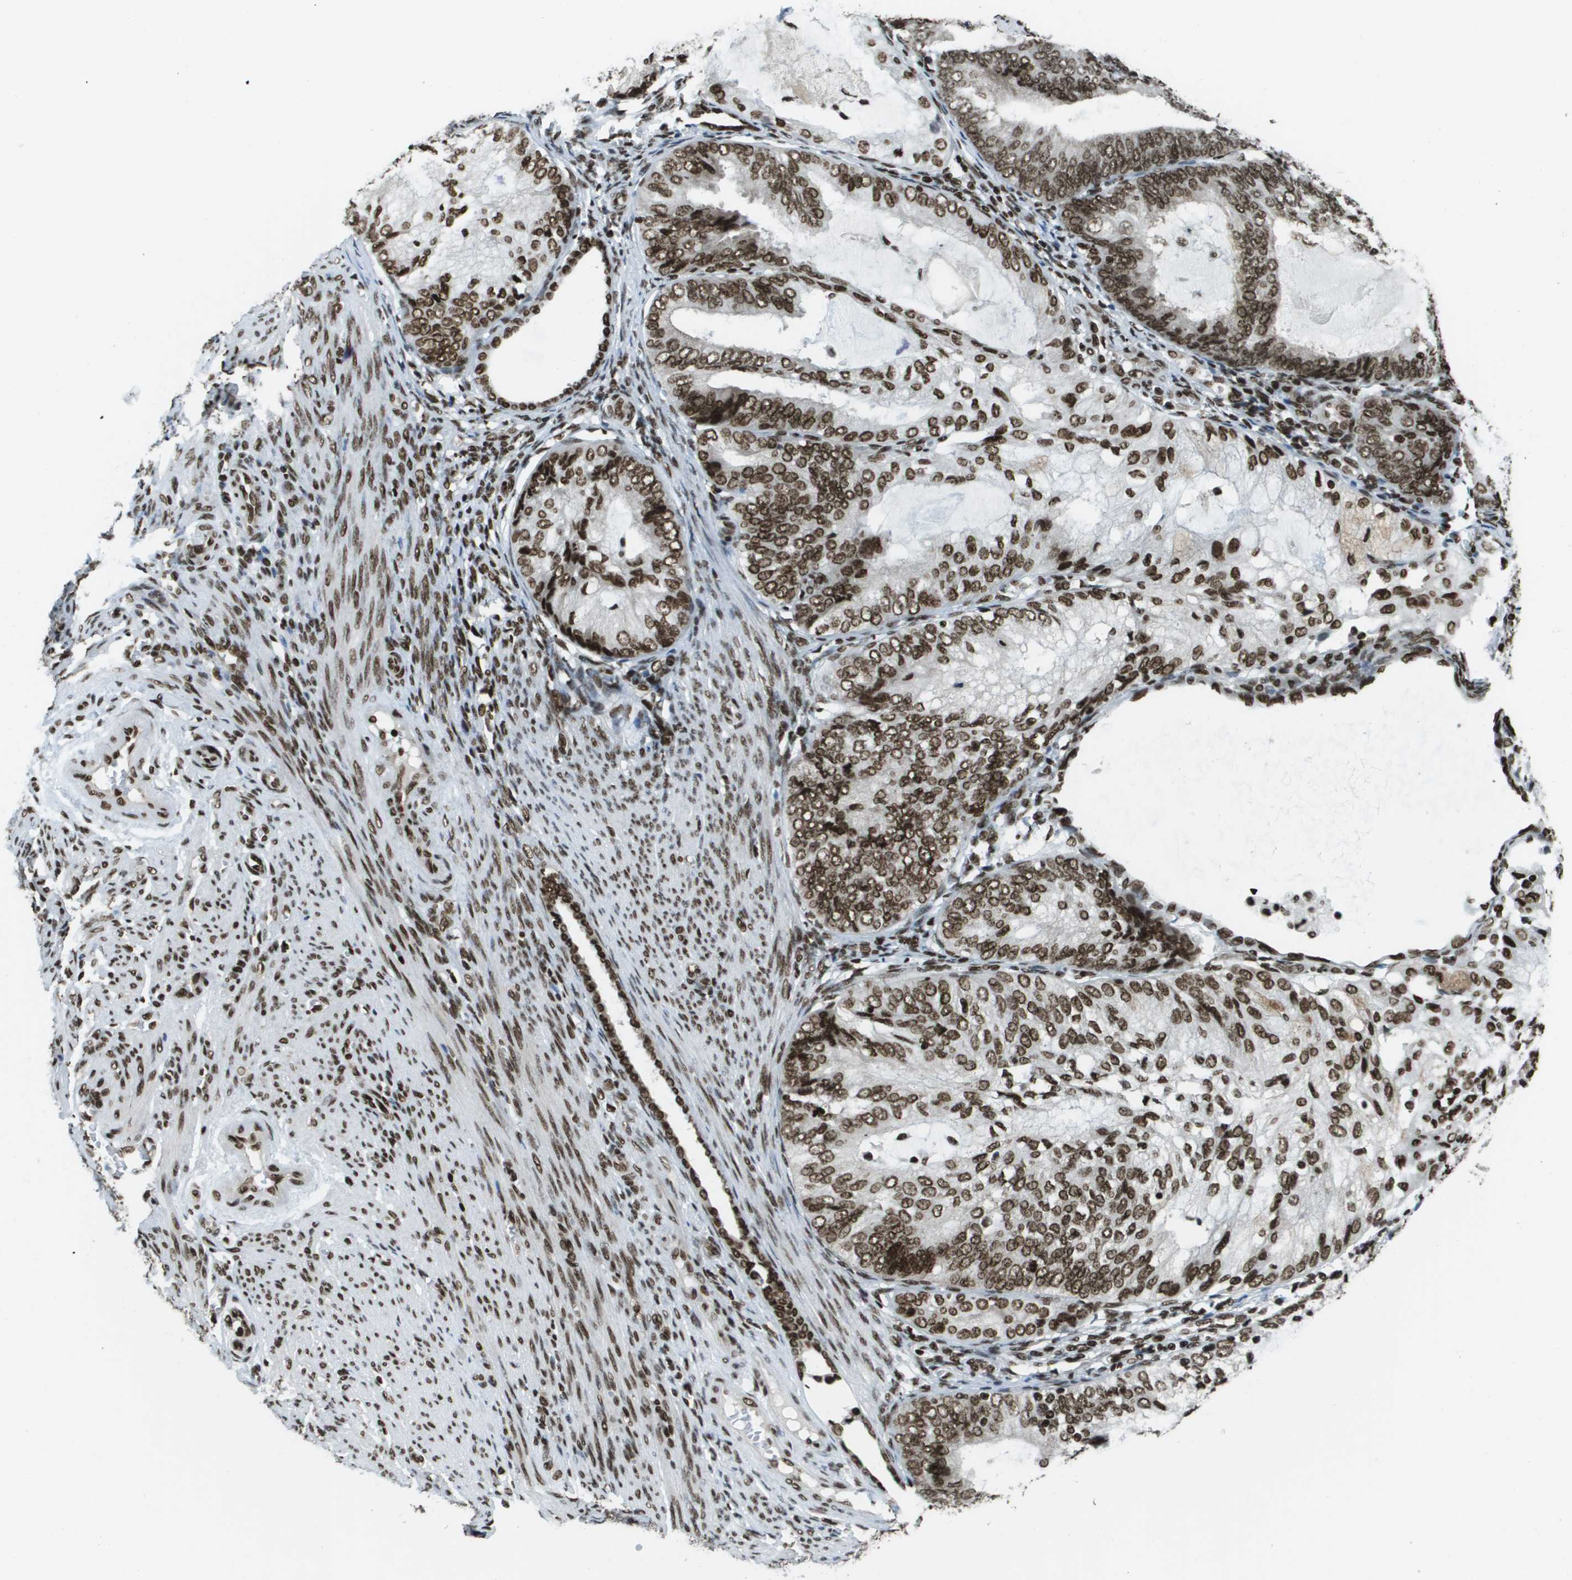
{"staining": {"intensity": "moderate", "quantity": ">75%", "location": "nuclear"}, "tissue": "endometrial cancer", "cell_type": "Tumor cells", "image_type": "cancer", "snomed": [{"axis": "morphology", "description": "Adenocarcinoma, NOS"}, {"axis": "topography", "description": "Endometrium"}], "caption": "Brown immunohistochemical staining in adenocarcinoma (endometrial) displays moderate nuclear positivity in approximately >75% of tumor cells.", "gene": "GLYR1", "patient": {"sex": "female", "age": 81}}